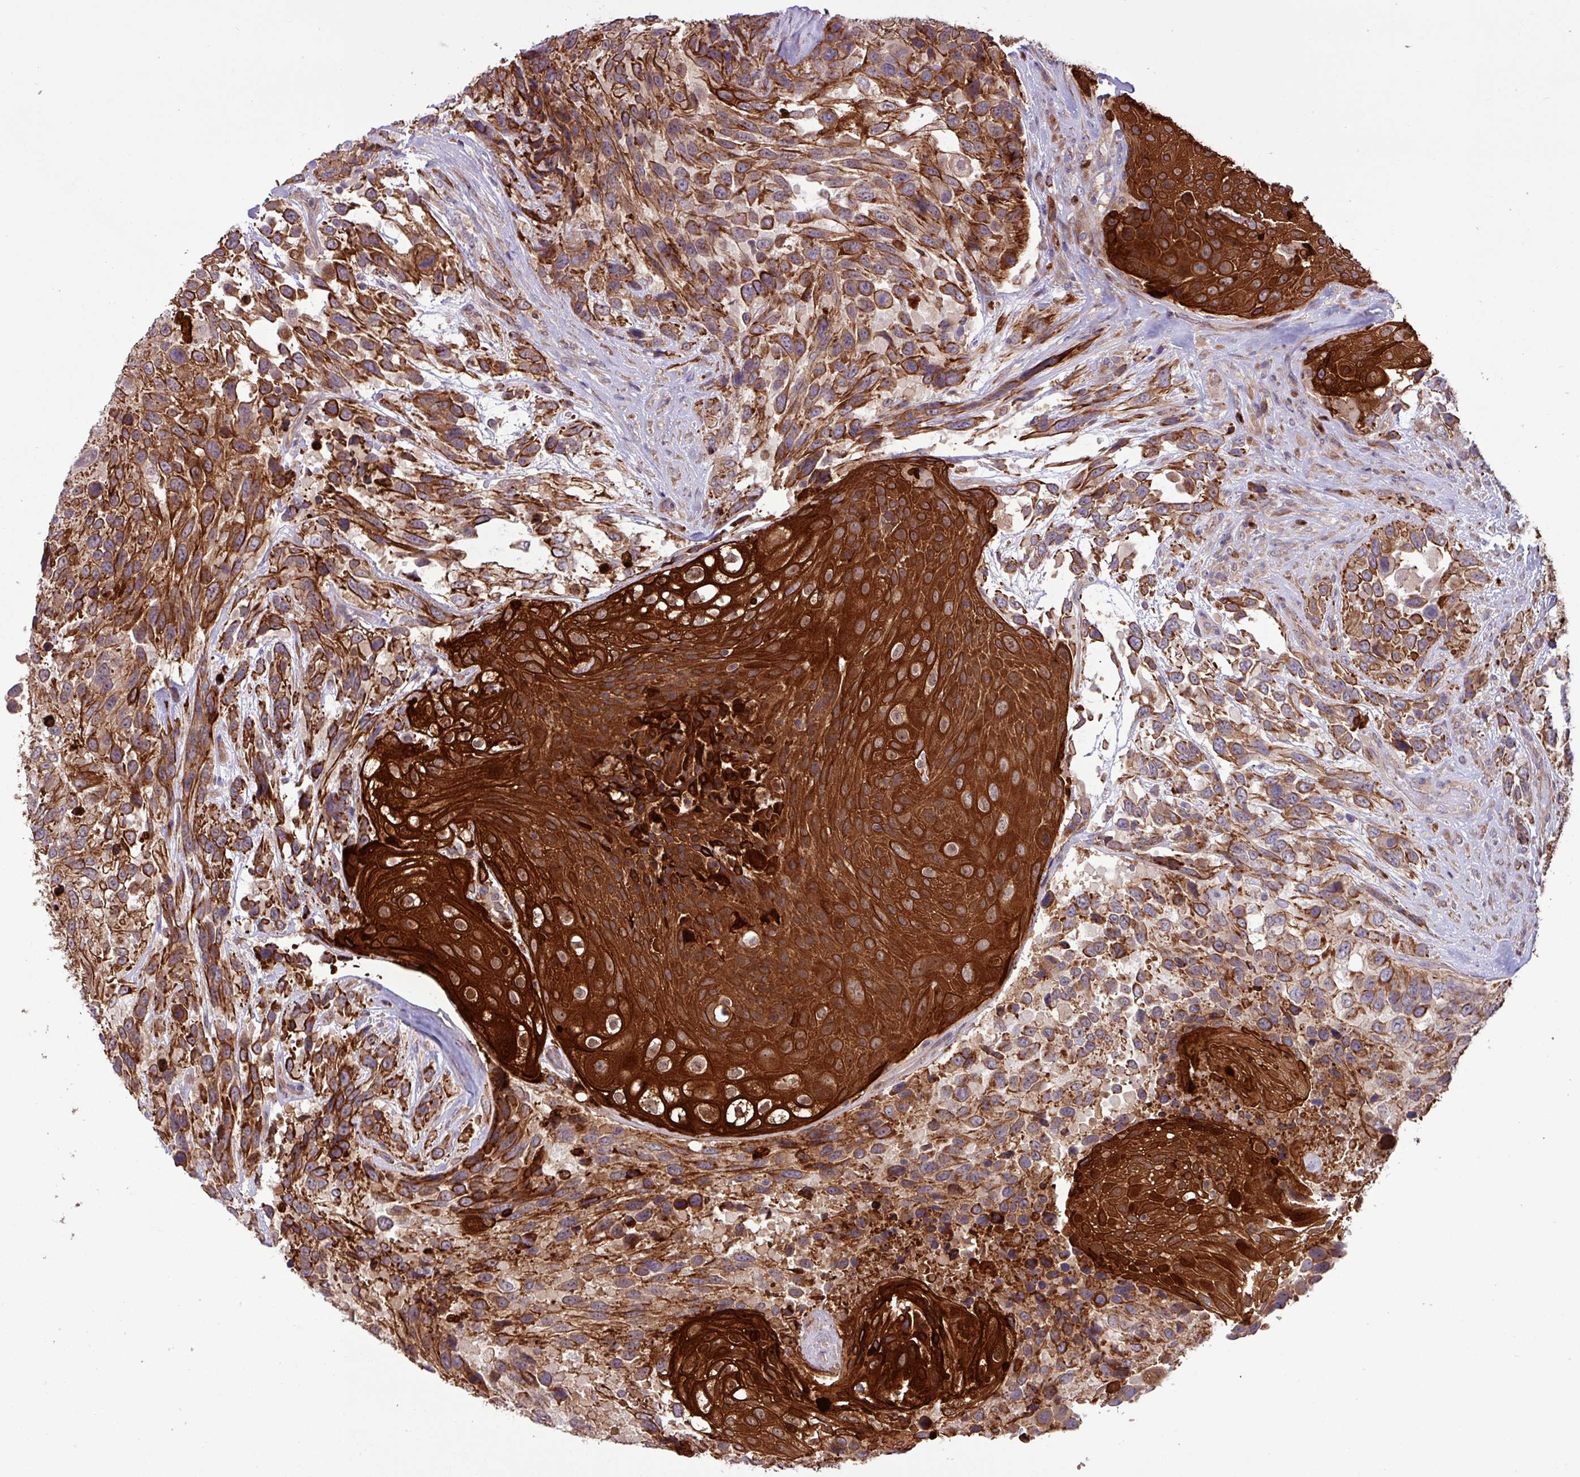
{"staining": {"intensity": "strong", "quantity": ">75%", "location": "cytoplasmic/membranous"}, "tissue": "urothelial cancer", "cell_type": "Tumor cells", "image_type": "cancer", "snomed": [{"axis": "morphology", "description": "Urothelial carcinoma, High grade"}, {"axis": "topography", "description": "Urinary bladder"}], "caption": "High-grade urothelial carcinoma stained with DAB IHC exhibits high levels of strong cytoplasmic/membranous positivity in about >75% of tumor cells. (Stains: DAB (3,3'-diaminobenzidine) in brown, nuclei in blue, Microscopy: brightfield microscopy at high magnification).", "gene": "CNTRL", "patient": {"sex": "female", "age": 70}}